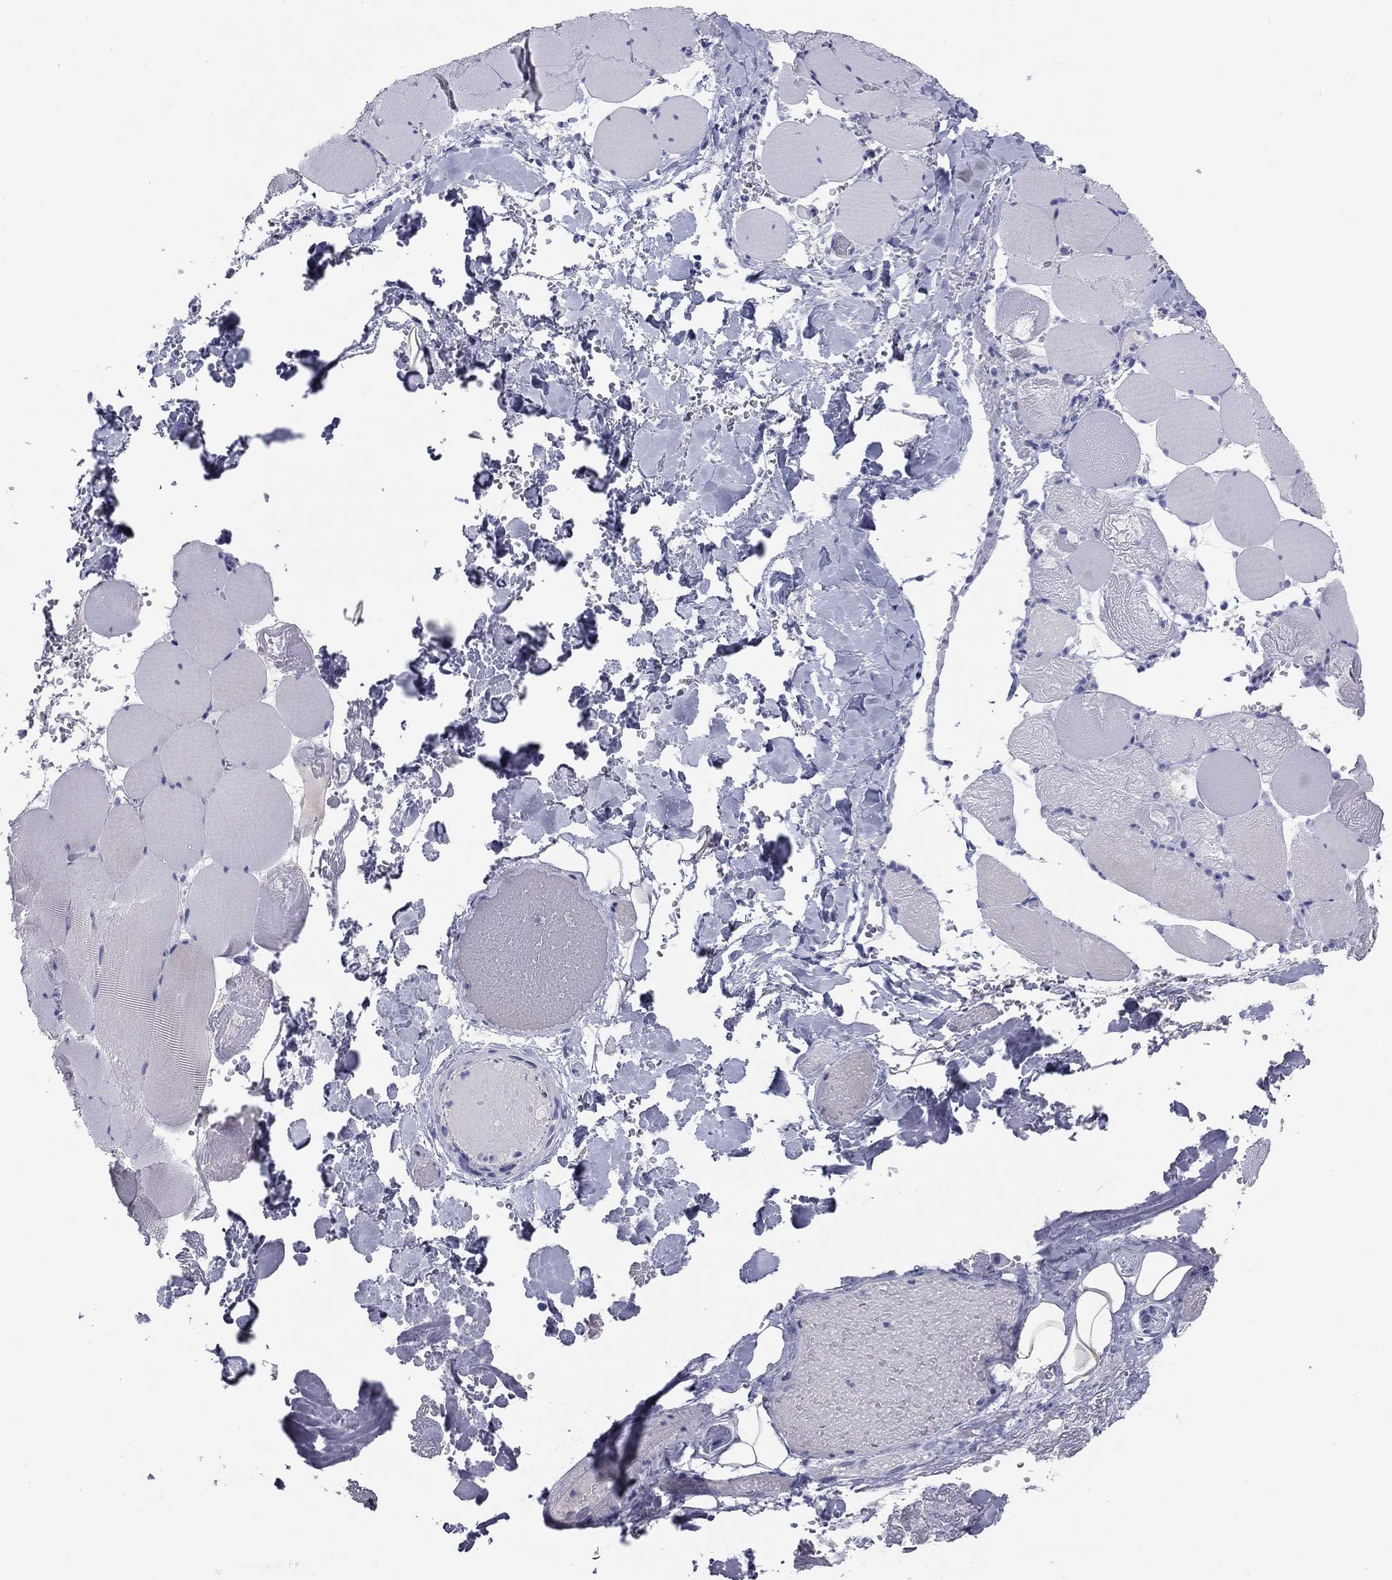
{"staining": {"intensity": "negative", "quantity": "none", "location": "none"}, "tissue": "skeletal muscle", "cell_type": "Myocytes", "image_type": "normal", "snomed": [{"axis": "morphology", "description": "Normal tissue, NOS"}, {"axis": "morphology", "description": "Malignant melanoma, Metastatic site"}, {"axis": "topography", "description": "Skeletal muscle"}], "caption": "The IHC histopathology image has no significant expression in myocytes of skeletal muscle. The staining is performed using DAB brown chromogen with nuclei counter-stained in using hematoxylin.", "gene": "KCNH1", "patient": {"sex": "male", "age": 50}}